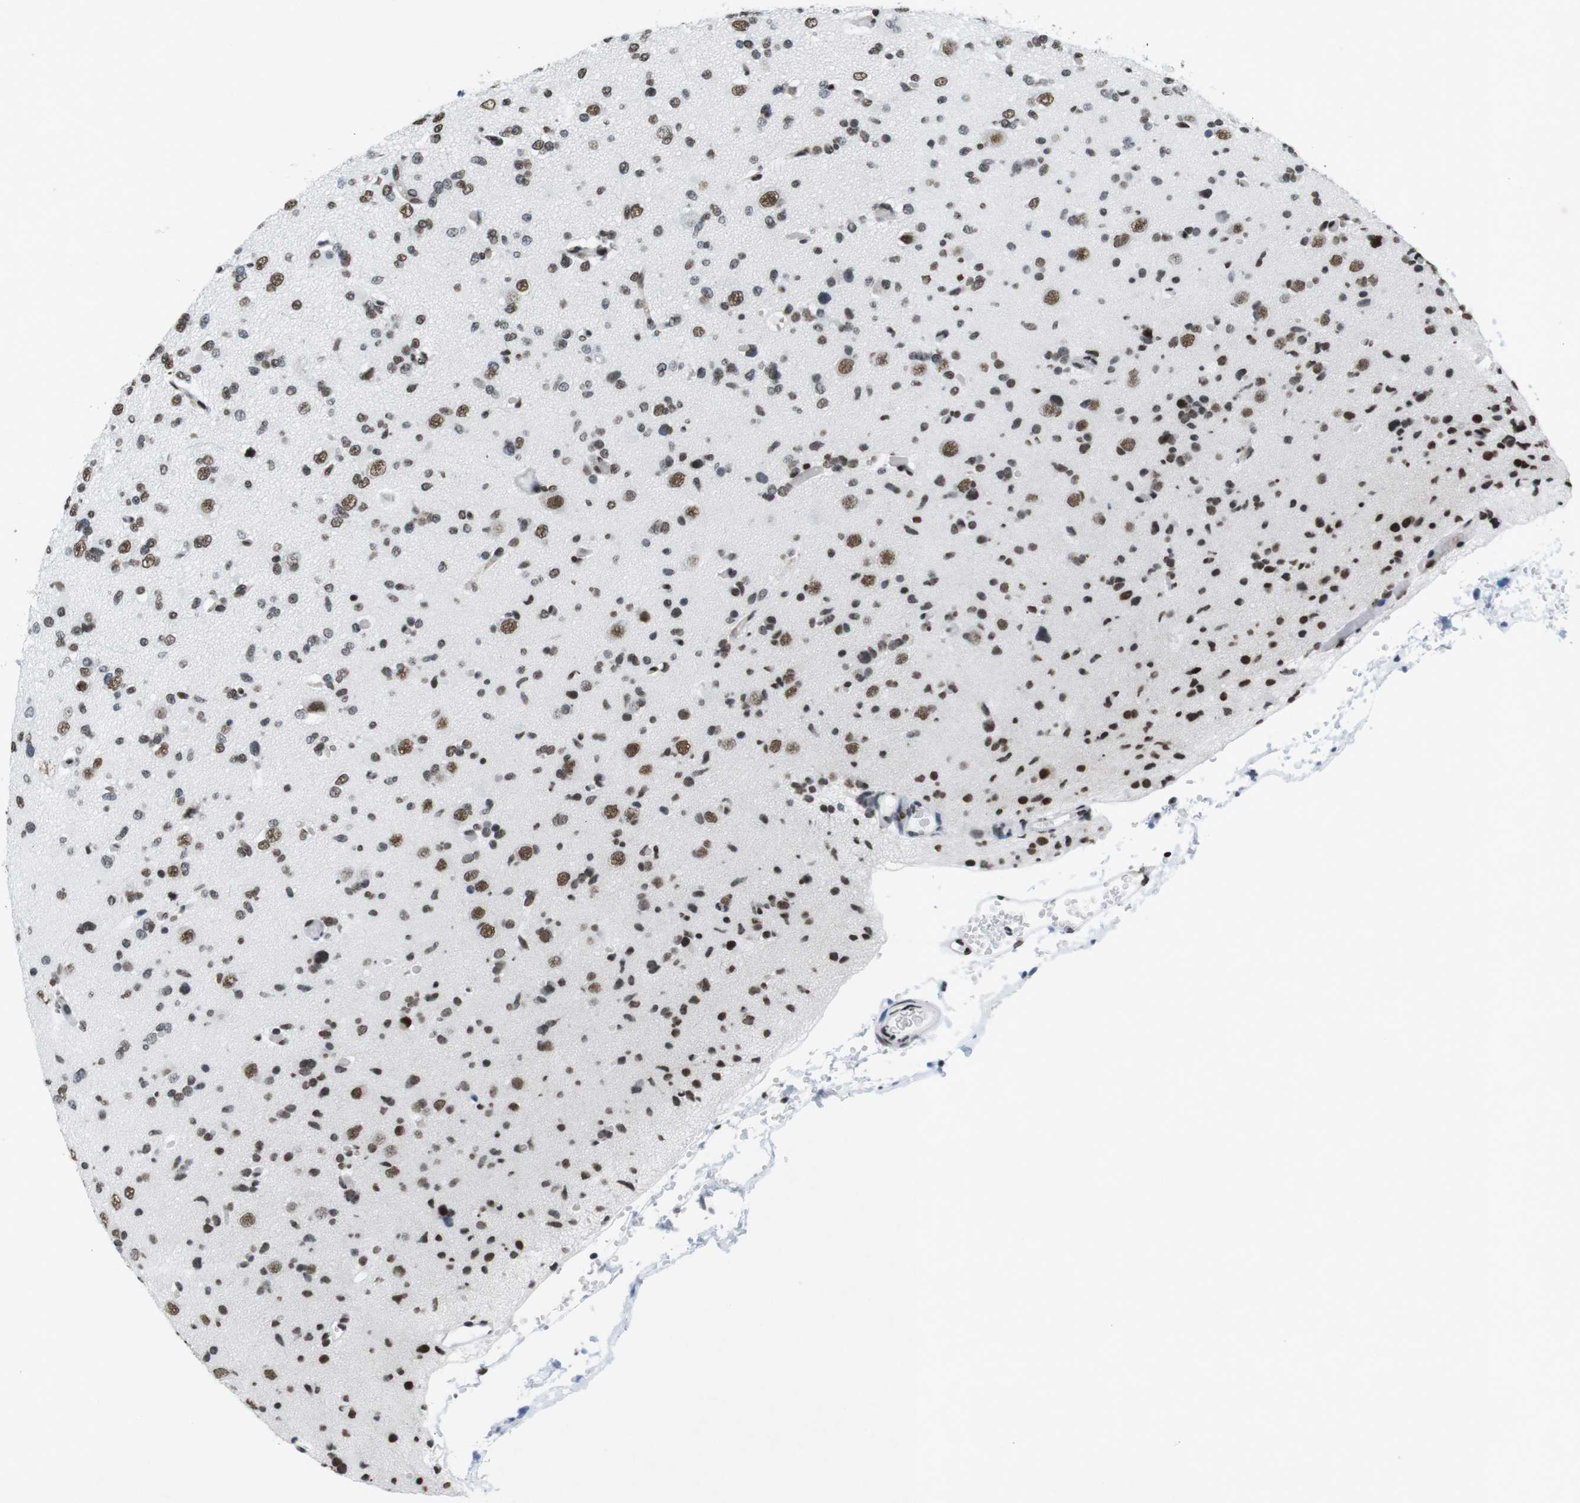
{"staining": {"intensity": "moderate", "quantity": "25%-75%", "location": "nuclear"}, "tissue": "glioma", "cell_type": "Tumor cells", "image_type": "cancer", "snomed": [{"axis": "morphology", "description": "Glioma, malignant, Low grade"}, {"axis": "topography", "description": "Brain"}], "caption": "A medium amount of moderate nuclear staining is present in about 25%-75% of tumor cells in low-grade glioma (malignant) tissue. The staining is performed using DAB (3,3'-diaminobenzidine) brown chromogen to label protein expression. The nuclei are counter-stained blue using hematoxylin.", "gene": "CITED2", "patient": {"sex": "female", "age": 22}}